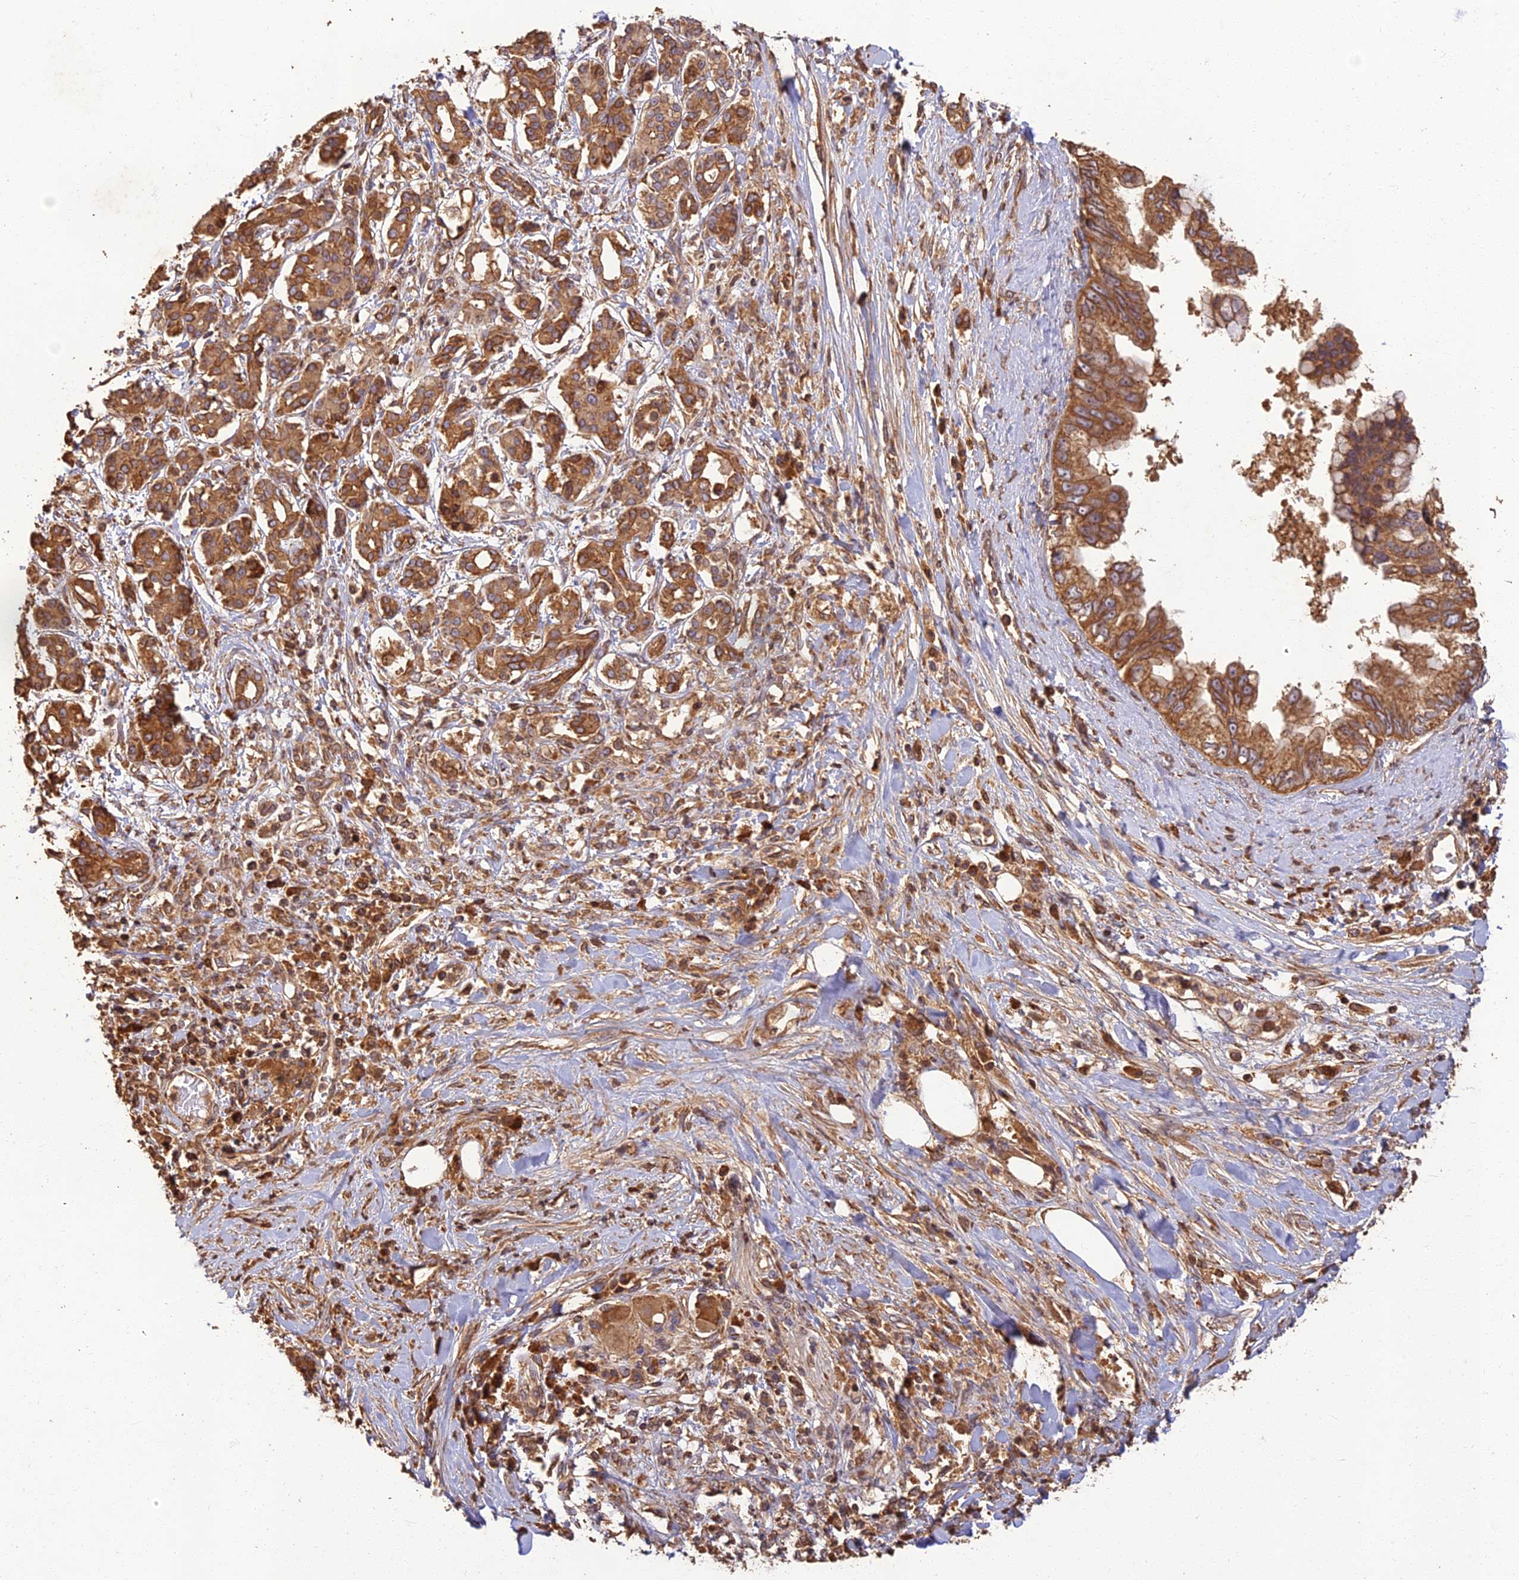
{"staining": {"intensity": "moderate", "quantity": ">75%", "location": "cytoplasmic/membranous"}, "tissue": "pancreatic cancer", "cell_type": "Tumor cells", "image_type": "cancer", "snomed": [{"axis": "morphology", "description": "Adenocarcinoma, NOS"}, {"axis": "topography", "description": "Pancreas"}], "caption": "Immunohistochemical staining of human pancreatic adenocarcinoma exhibits medium levels of moderate cytoplasmic/membranous positivity in about >75% of tumor cells.", "gene": "CORO1C", "patient": {"sex": "female", "age": 56}}